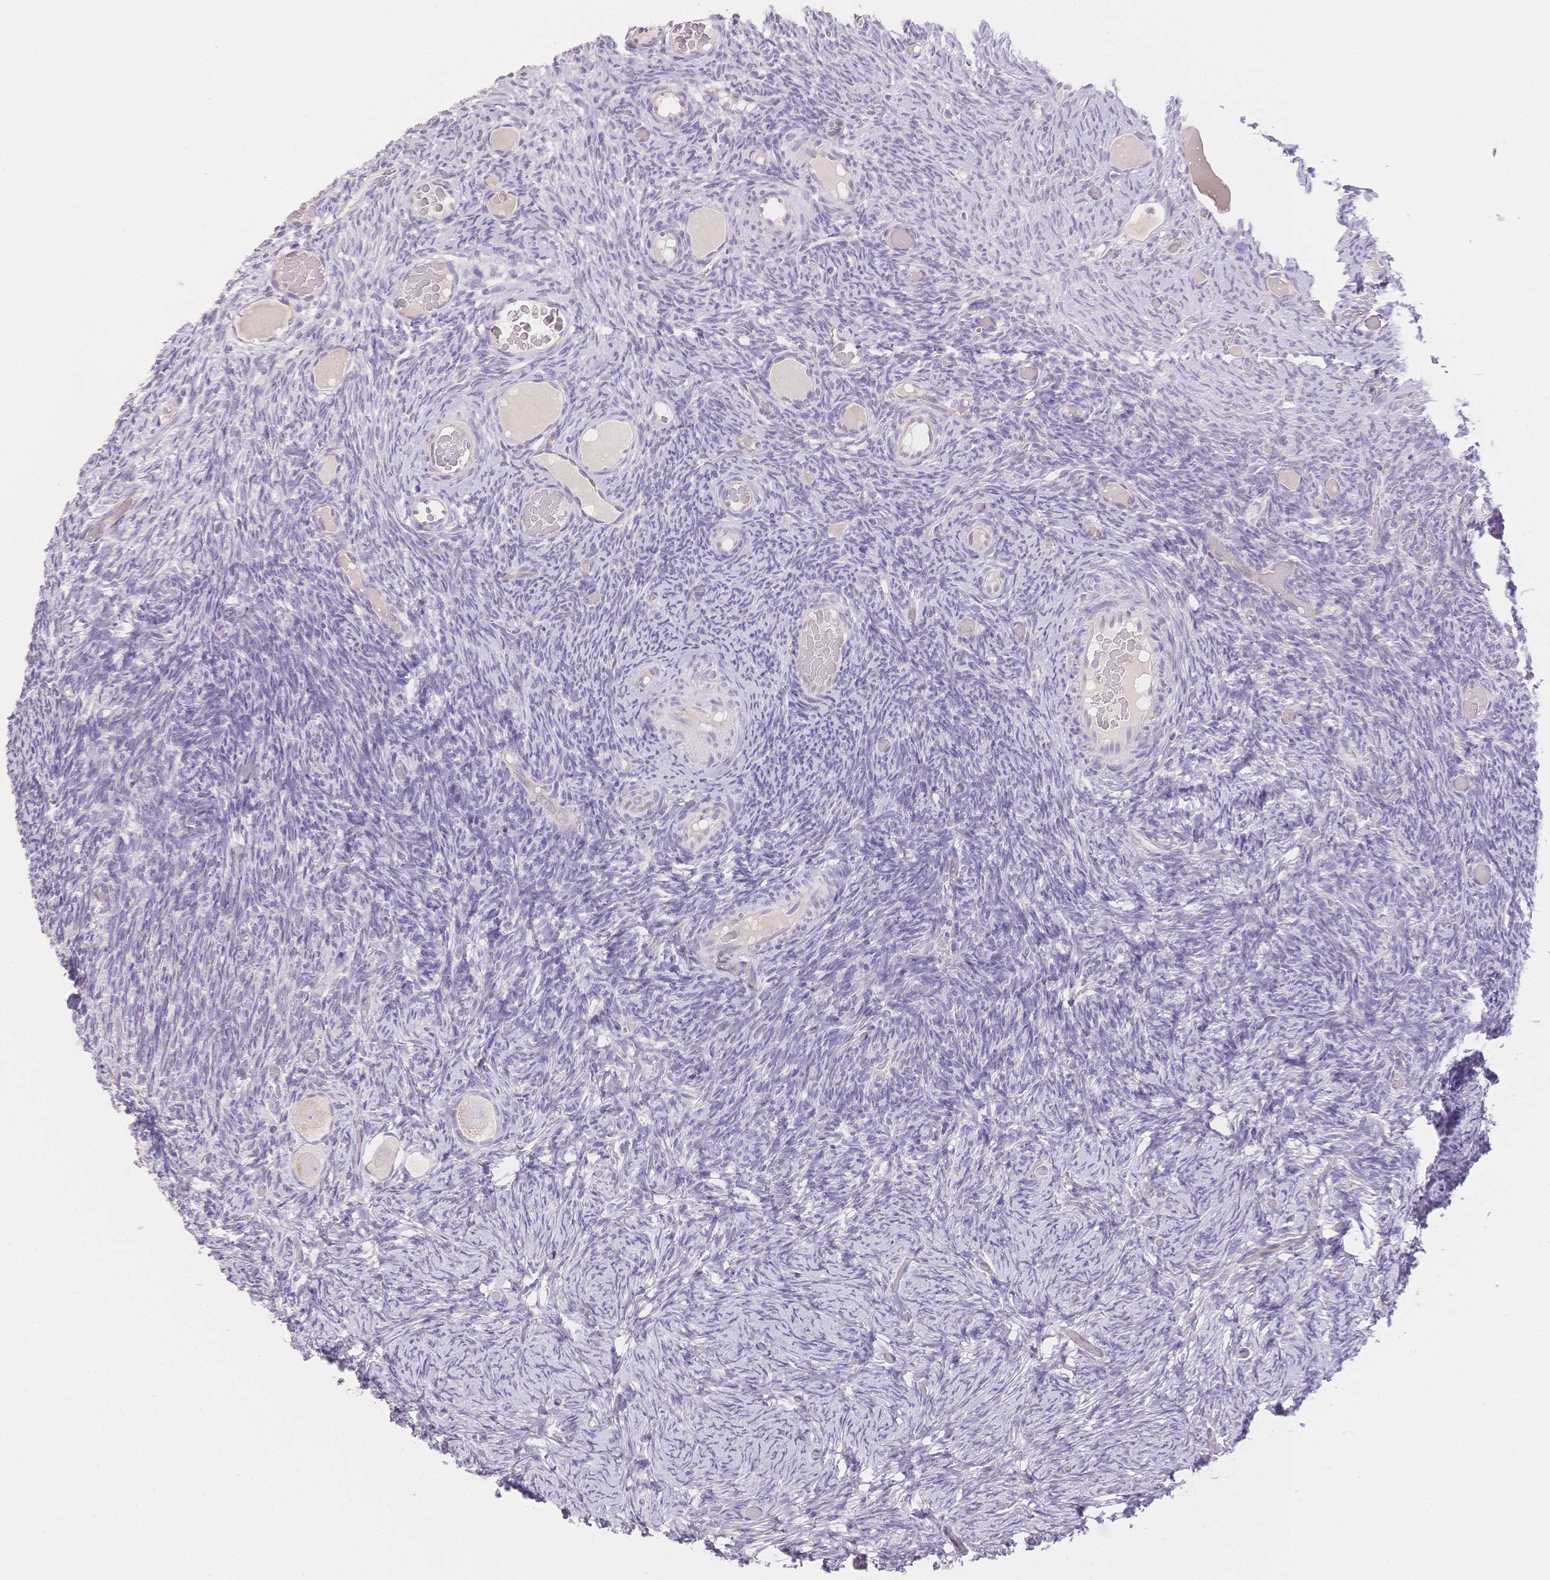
{"staining": {"intensity": "negative", "quantity": "none", "location": "none"}, "tissue": "ovary", "cell_type": "Follicle cells", "image_type": "normal", "snomed": [{"axis": "morphology", "description": "Normal tissue, NOS"}, {"axis": "topography", "description": "Ovary"}], "caption": "A histopathology image of human ovary is negative for staining in follicle cells. (Stains: DAB immunohistochemistry (IHC) with hematoxylin counter stain, Microscopy: brightfield microscopy at high magnification).", "gene": "SUV39H2", "patient": {"sex": "female", "age": 34}}